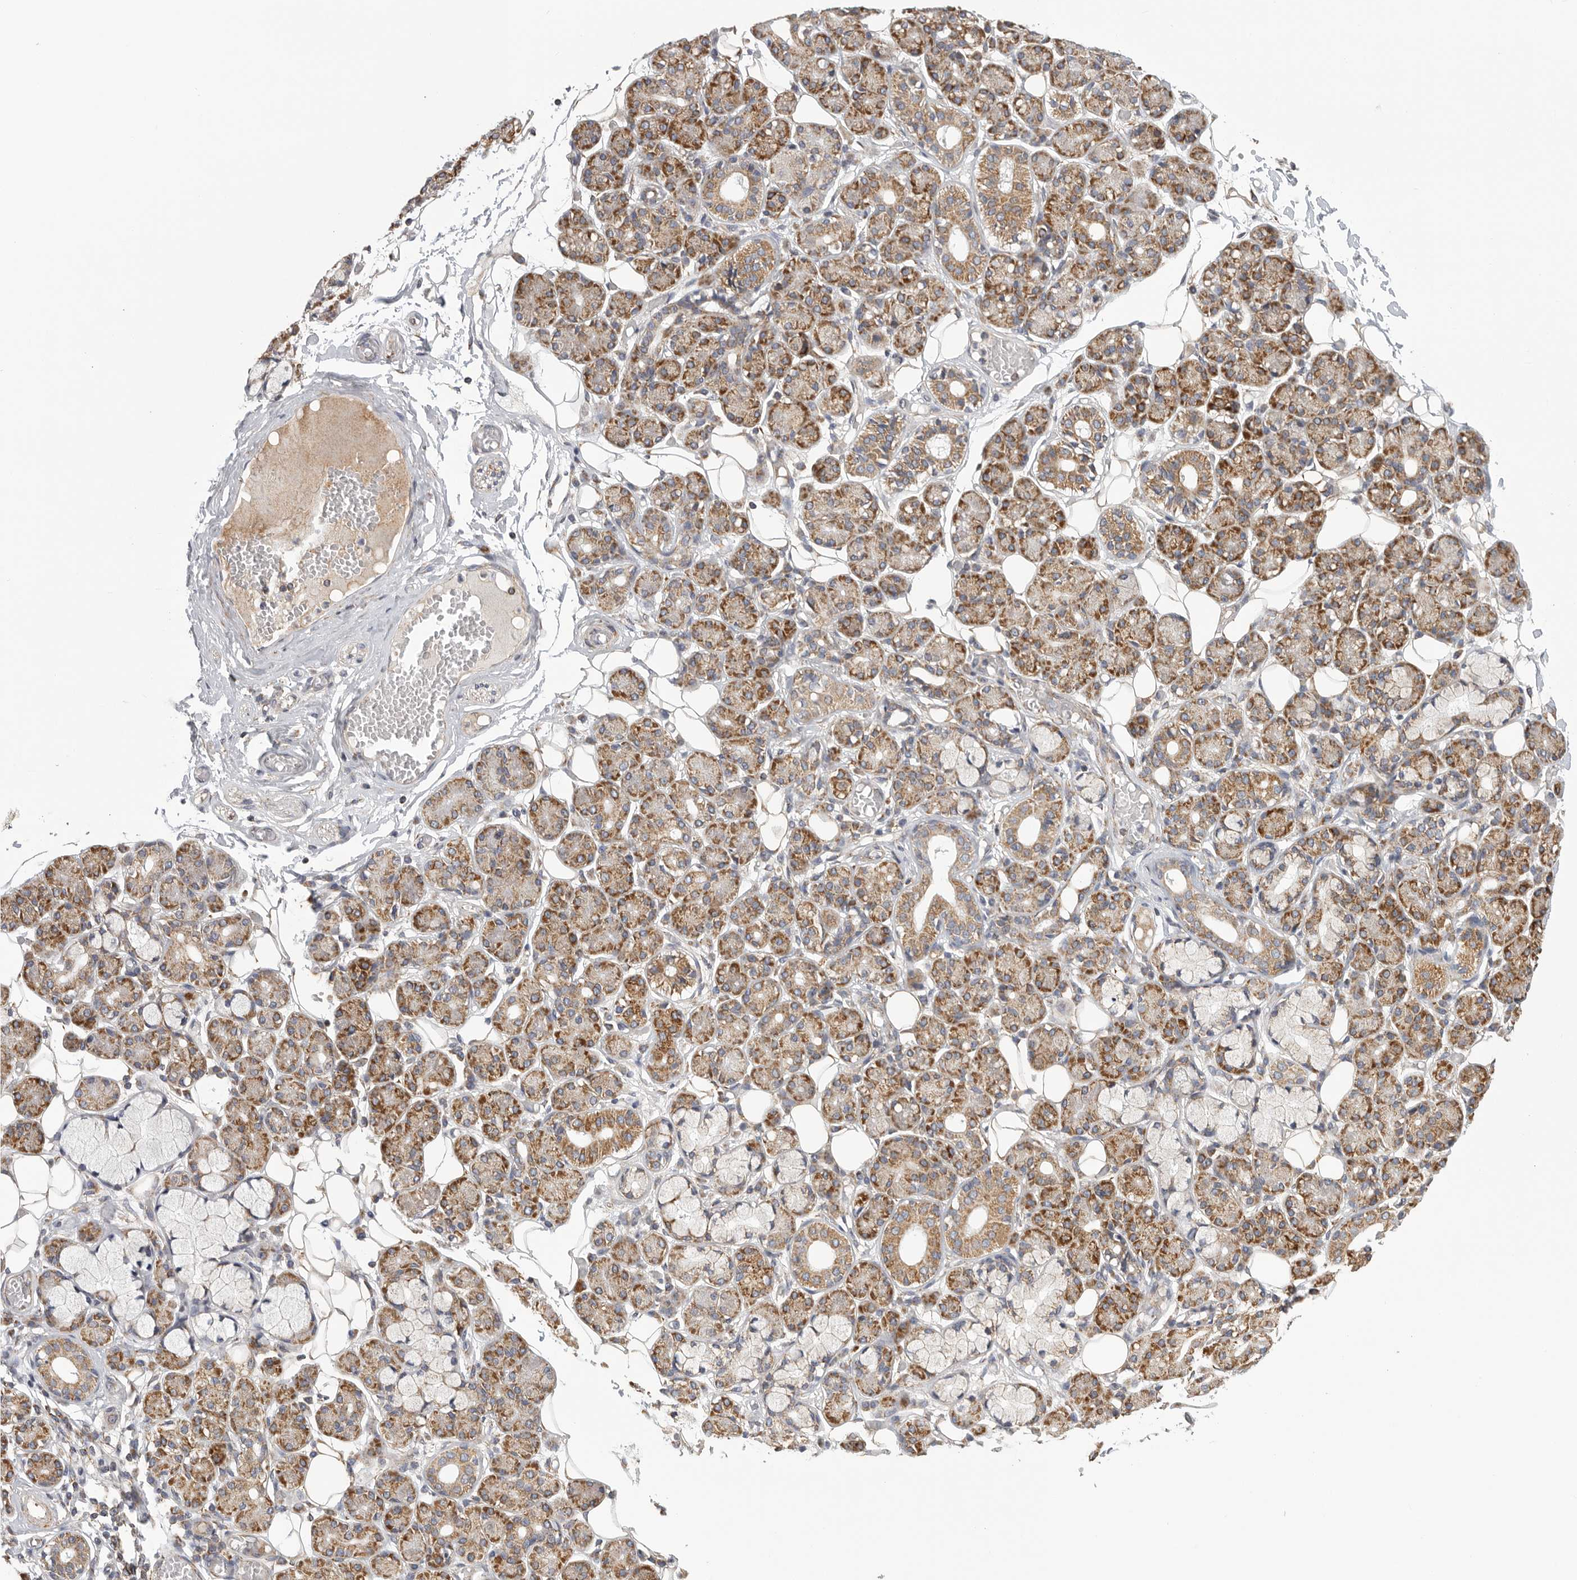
{"staining": {"intensity": "moderate", "quantity": ">75%", "location": "cytoplasmic/membranous"}, "tissue": "salivary gland", "cell_type": "Glandular cells", "image_type": "normal", "snomed": [{"axis": "morphology", "description": "Normal tissue, NOS"}, {"axis": "topography", "description": "Salivary gland"}], "caption": "The immunohistochemical stain shows moderate cytoplasmic/membranous expression in glandular cells of benign salivary gland. (DAB IHC, brown staining for protein, blue staining for nuclei).", "gene": "FKBP8", "patient": {"sex": "male", "age": 63}}